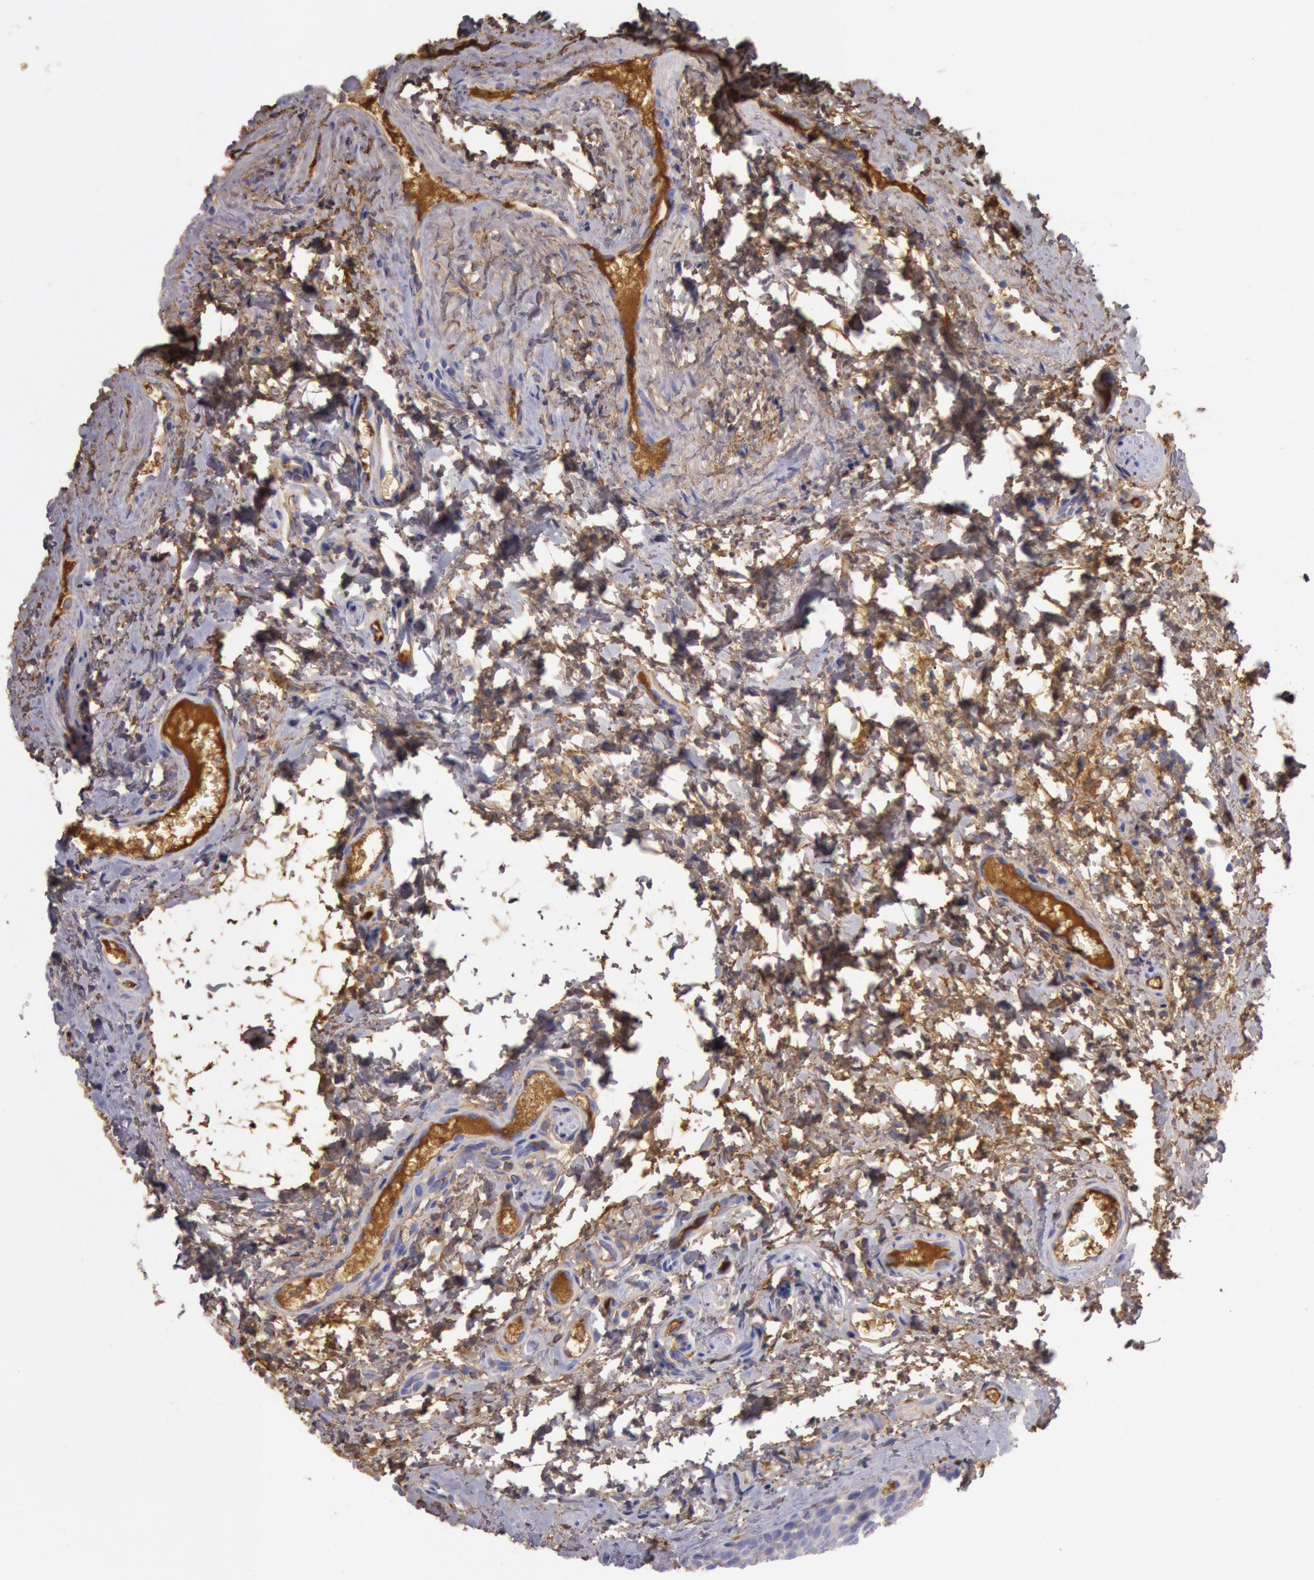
{"staining": {"intensity": "weak", "quantity": "25%-75%", "location": "cytoplasmic/membranous"}, "tissue": "oral mucosa", "cell_type": "Squamous epithelial cells", "image_type": "normal", "snomed": [{"axis": "morphology", "description": "Normal tissue, NOS"}, {"axis": "topography", "description": "Oral tissue"}], "caption": "Immunohistochemical staining of normal human oral mucosa demonstrates low levels of weak cytoplasmic/membranous expression in about 25%-75% of squamous epithelial cells. (DAB = brown stain, brightfield microscopy at high magnification).", "gene": "IGHG1", "patient": {"sex": "male", "age": 20}}